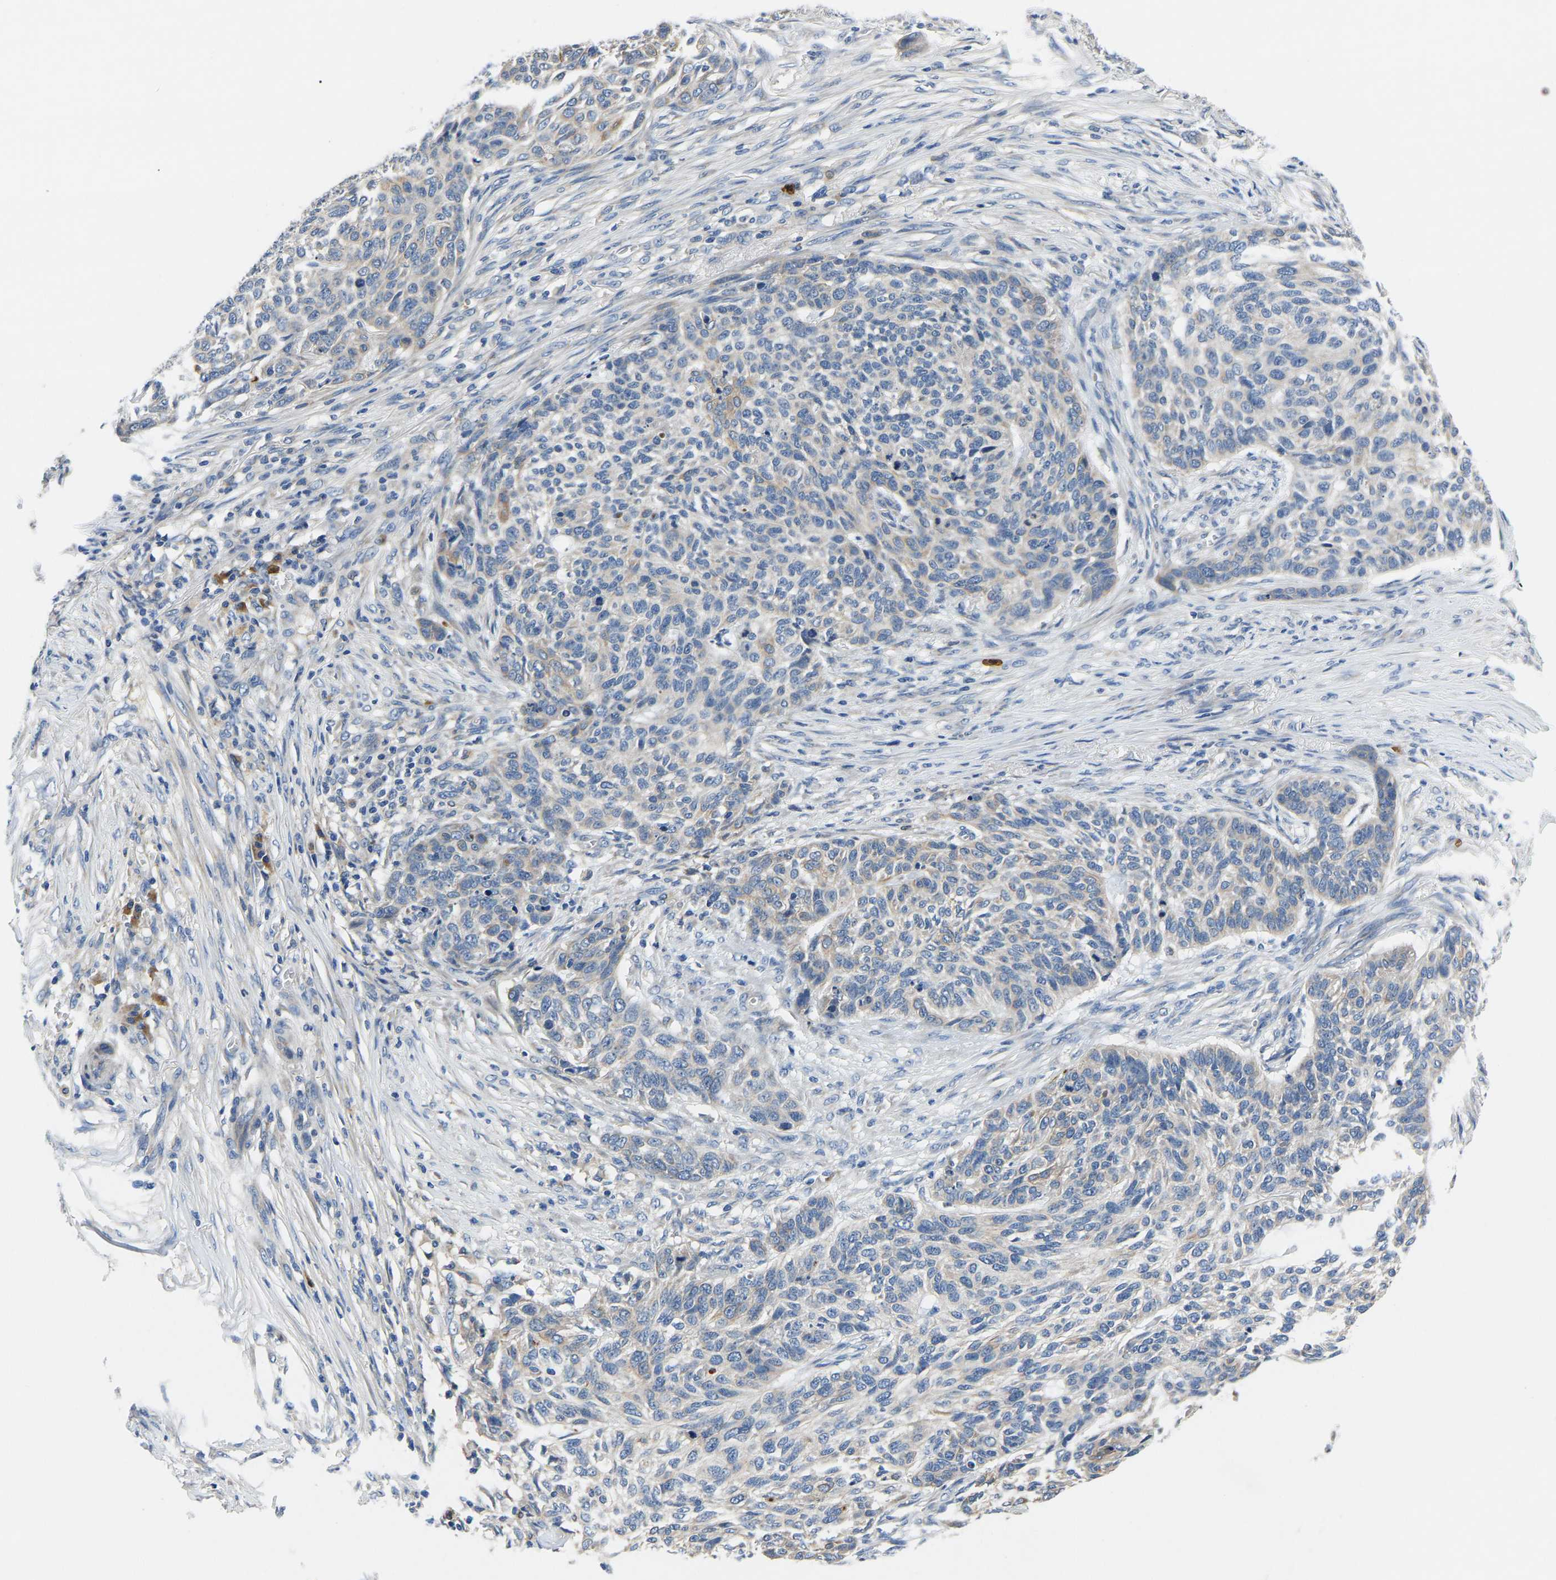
{"staining": {"intensity": "weak", "quantity": "<25%", "location": "cytoplasmic/membranous"}, "tissue": "skin cancer", "cell_type": "Tumor cells", "image_type": "cancer", "snomed": [{"axis": "morphology", "description": "Basal cell carcinoma"}, {"axis": "topography", "description": "Skin"}], "caption": "High magnification brightfield microscopy of basal cell carcinoma (skin) stained with DAB (3,3'-diaminobenzidine) (brown) and counterstained with hematoxylin (blue): tumor cells show no significant staining. (DAB IHC visualized using brightfield microscopy, high magnification).", "gene": "TOR1B", "patient": {"sex": "male", "age": 85}}